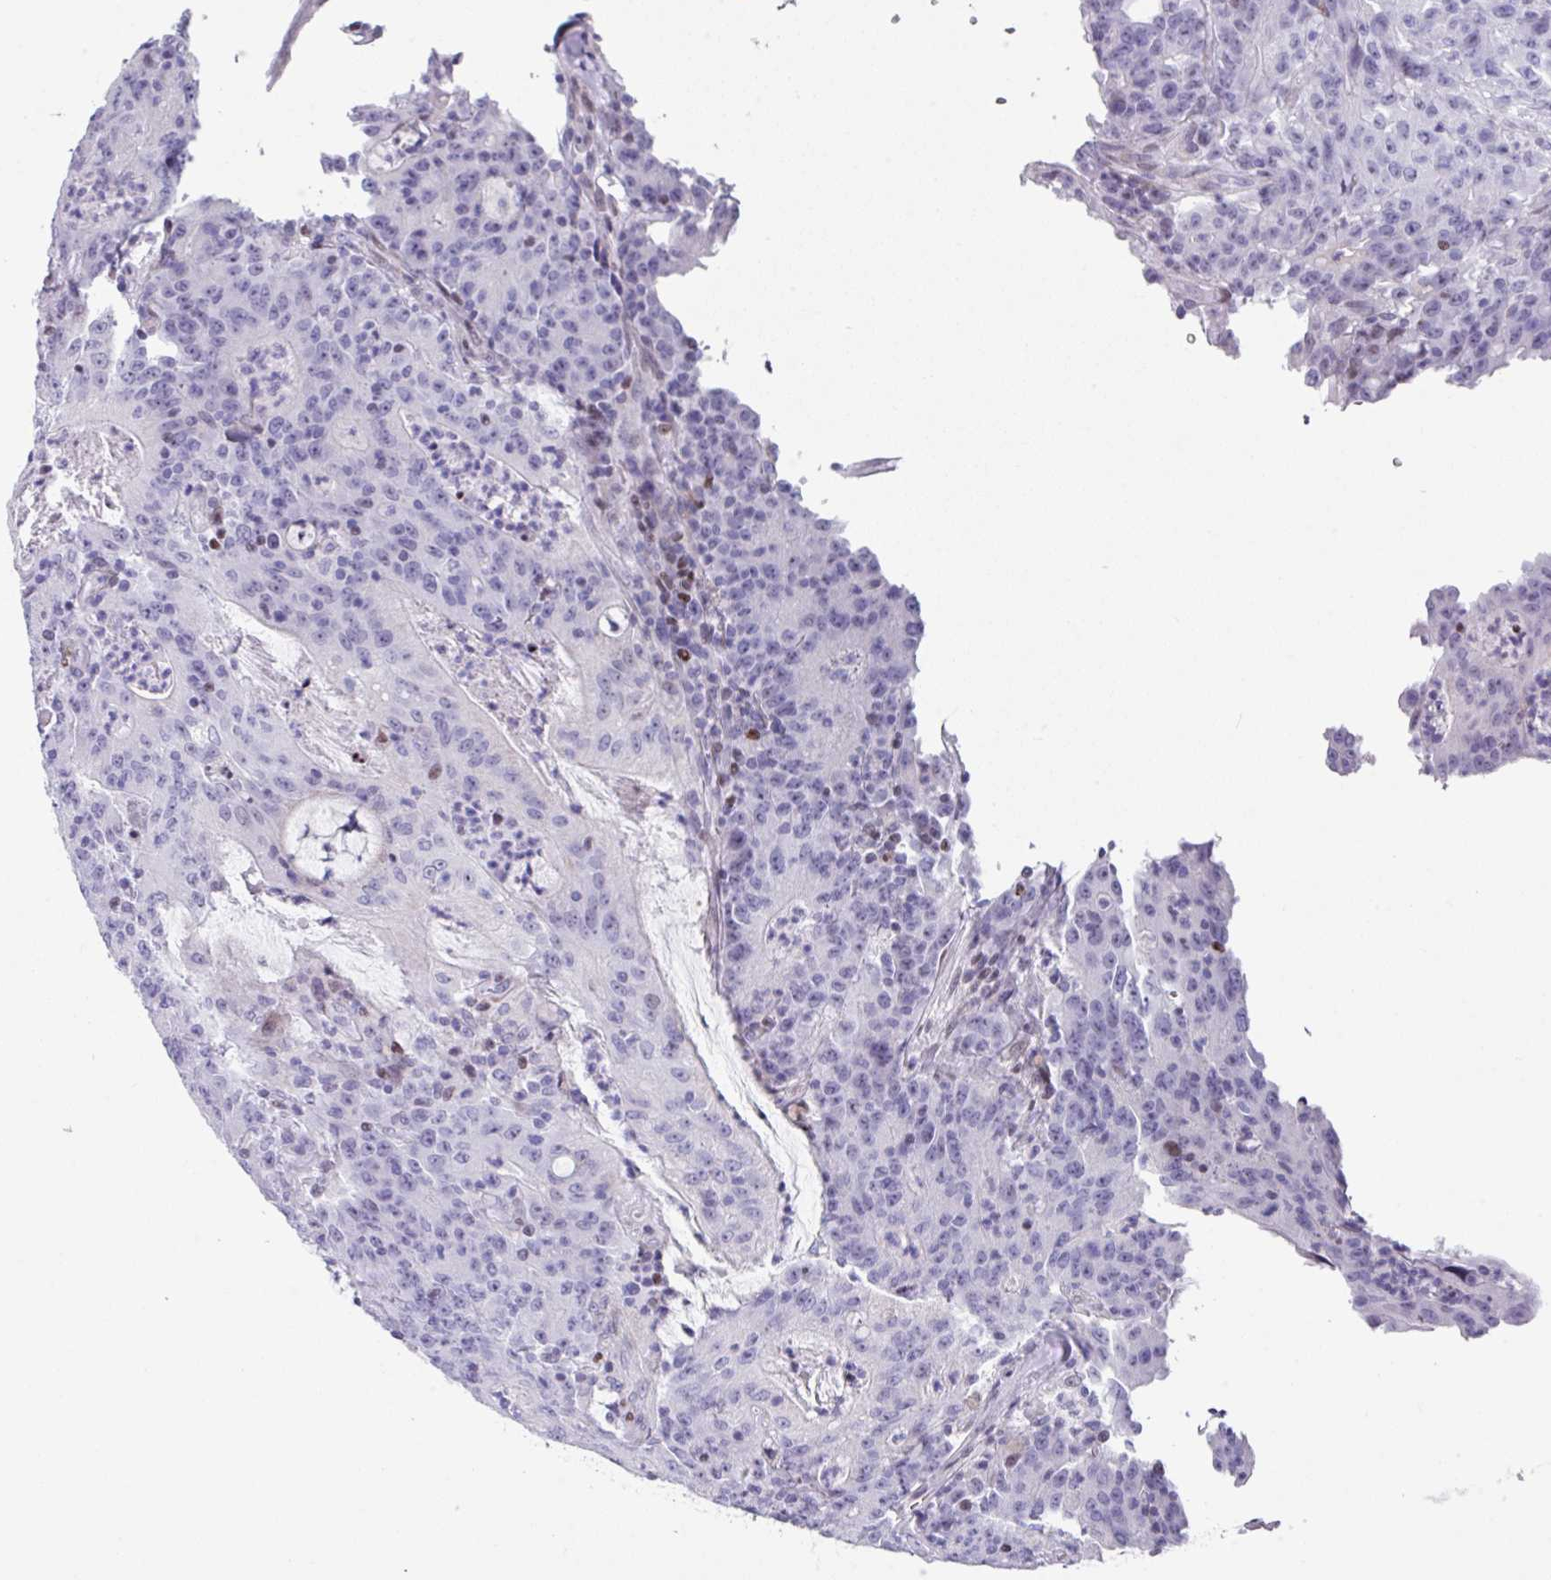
{"staining": {"intensity": "negative", "quantity": "none", "location": "none"}, "tissue": "colorectal cancer", "cell_type": "Tumor cells", "image_type": "cancer", "snomed": [{"axis": "morphology", "description": "Adenocarcinoma, NOS"}, {"axis": "topography", "description": "Colon"}], "caption": "Tumor cells show no significant protein positivity in adenocarcinoma (colorectal).", "gene": "TCF3", "patient": {"sex": "male", "age": 83}}